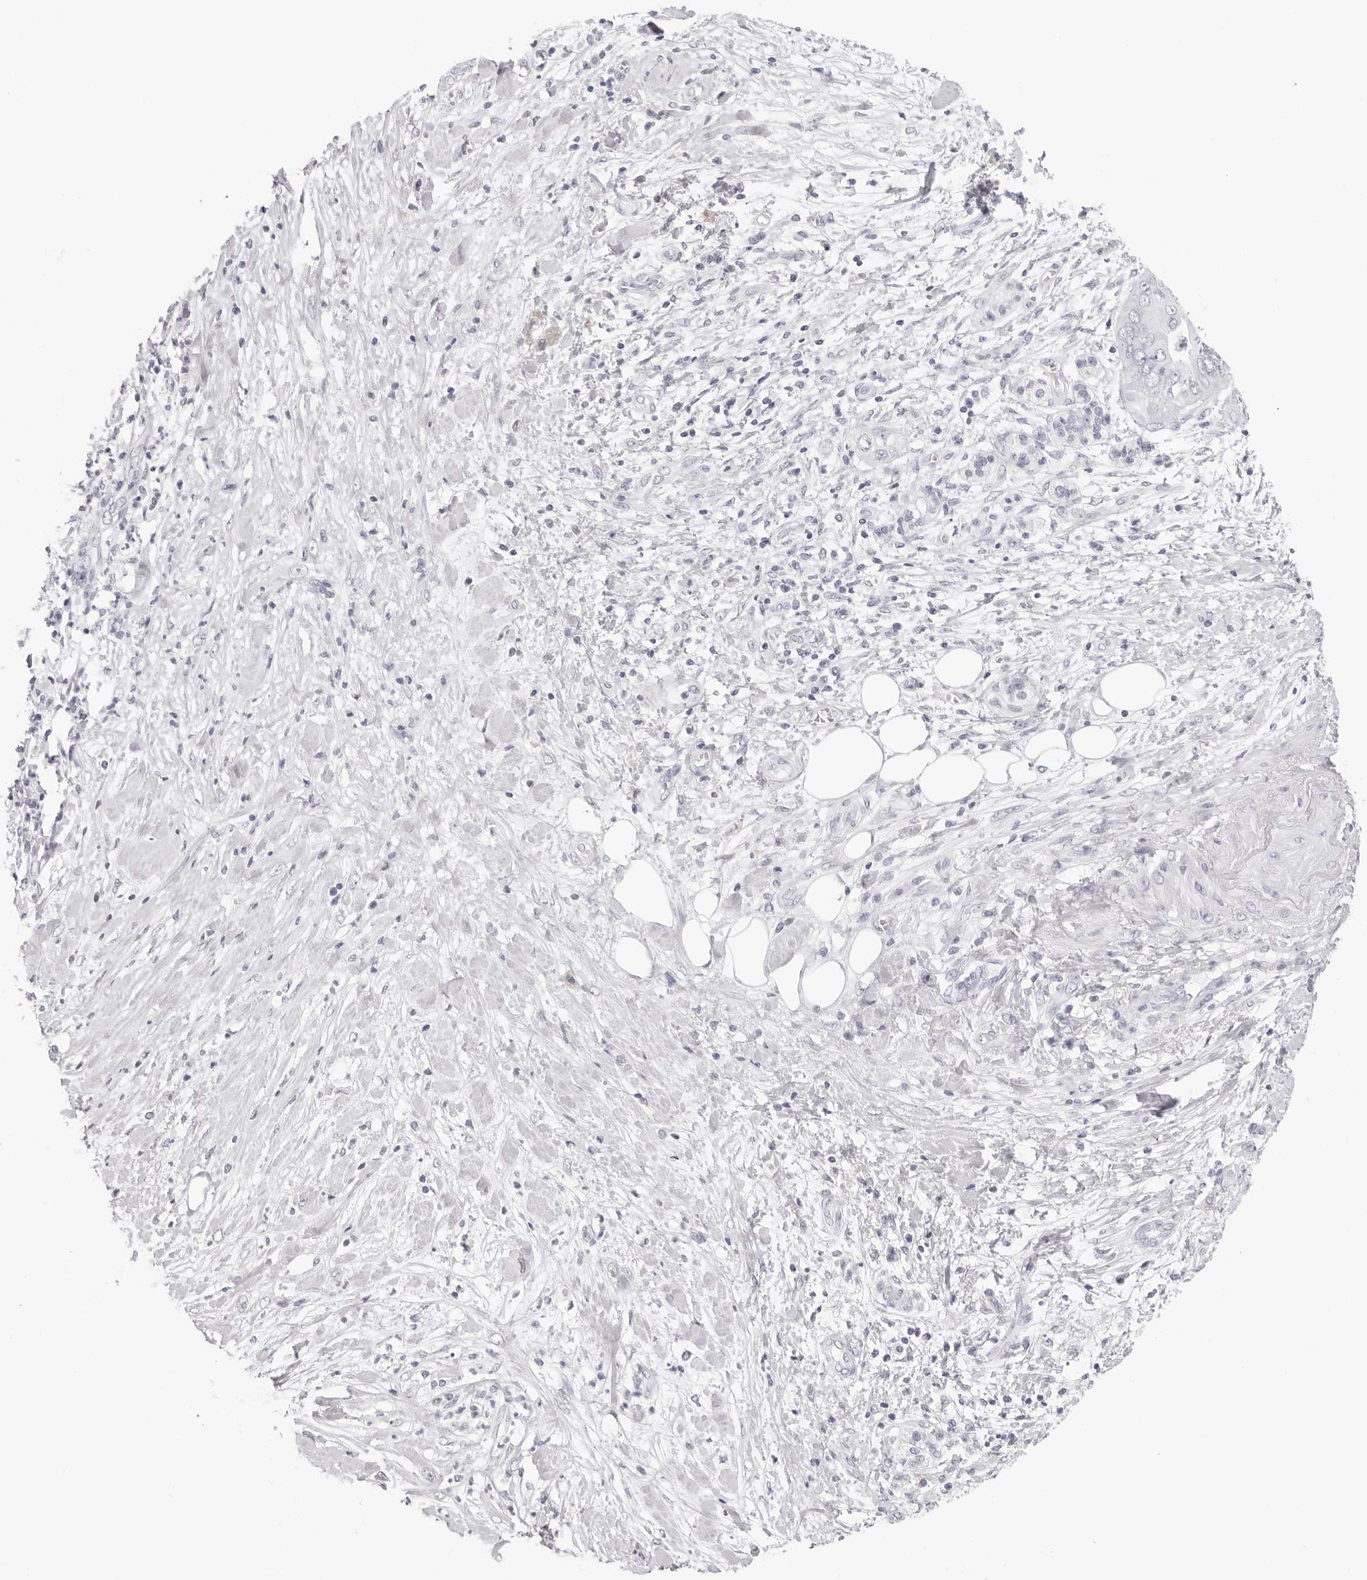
{"staining": {"intensity": "negative", "quantity": "none", "location": "none"}, "tissue": "pancreatic cancer", "cell_type": "Tumor cells", "image_type": "cancer", "snomed": [{"axis": "morphology", "description": "Adenocarcinoma, NOS"}, {"axis": "topography", "description": "Pancreas"}], "caption": "There is no significant expression in tumor cells of adenocarcinoma (pancreatic).", "gene": "CST5", "patient": {"sex": "female", "age": 78}}